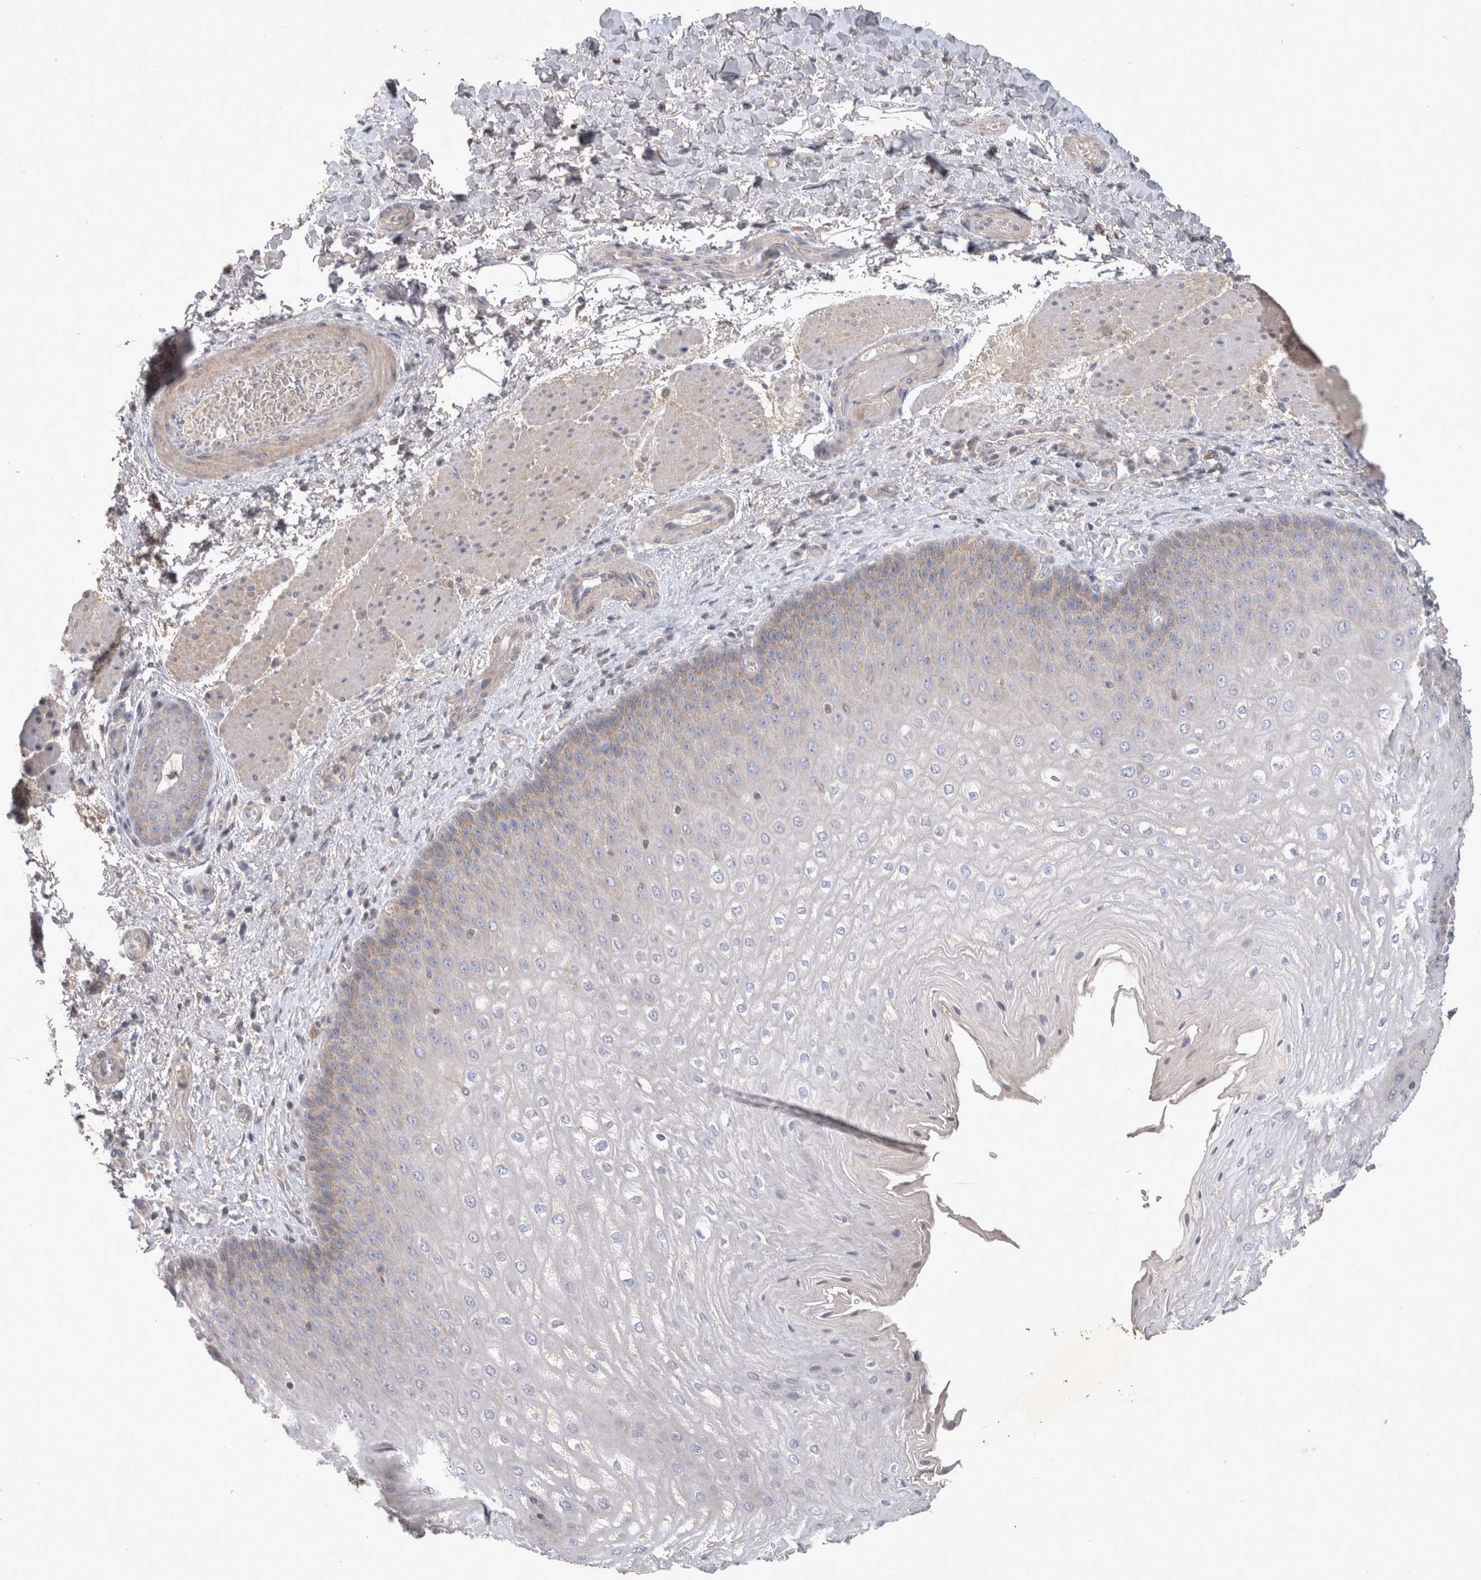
{"staining": {"intensity": "weak", "quantity": "25%-75%", "location": "cytoplasmic/membranous"}, "tissue": "esophagus", "cell_type": "Squamous epithelial cells", "image_type": "normal", "snomed": [{"axis": "morphology", "description": "Normal tissue, NOS"}, {"axis": "topography", "description": "Esophagus"}], "caption": "DAB (3,3'-diaminobenzidine) immunohistochemical staining of normal human esophagus displays weak cytoplasmic/membranous protein expression in about 25%-75% of squamous epithelial cells.", "gene": "SRD5A3", "patient": {"sex": "male", "age": 54}}